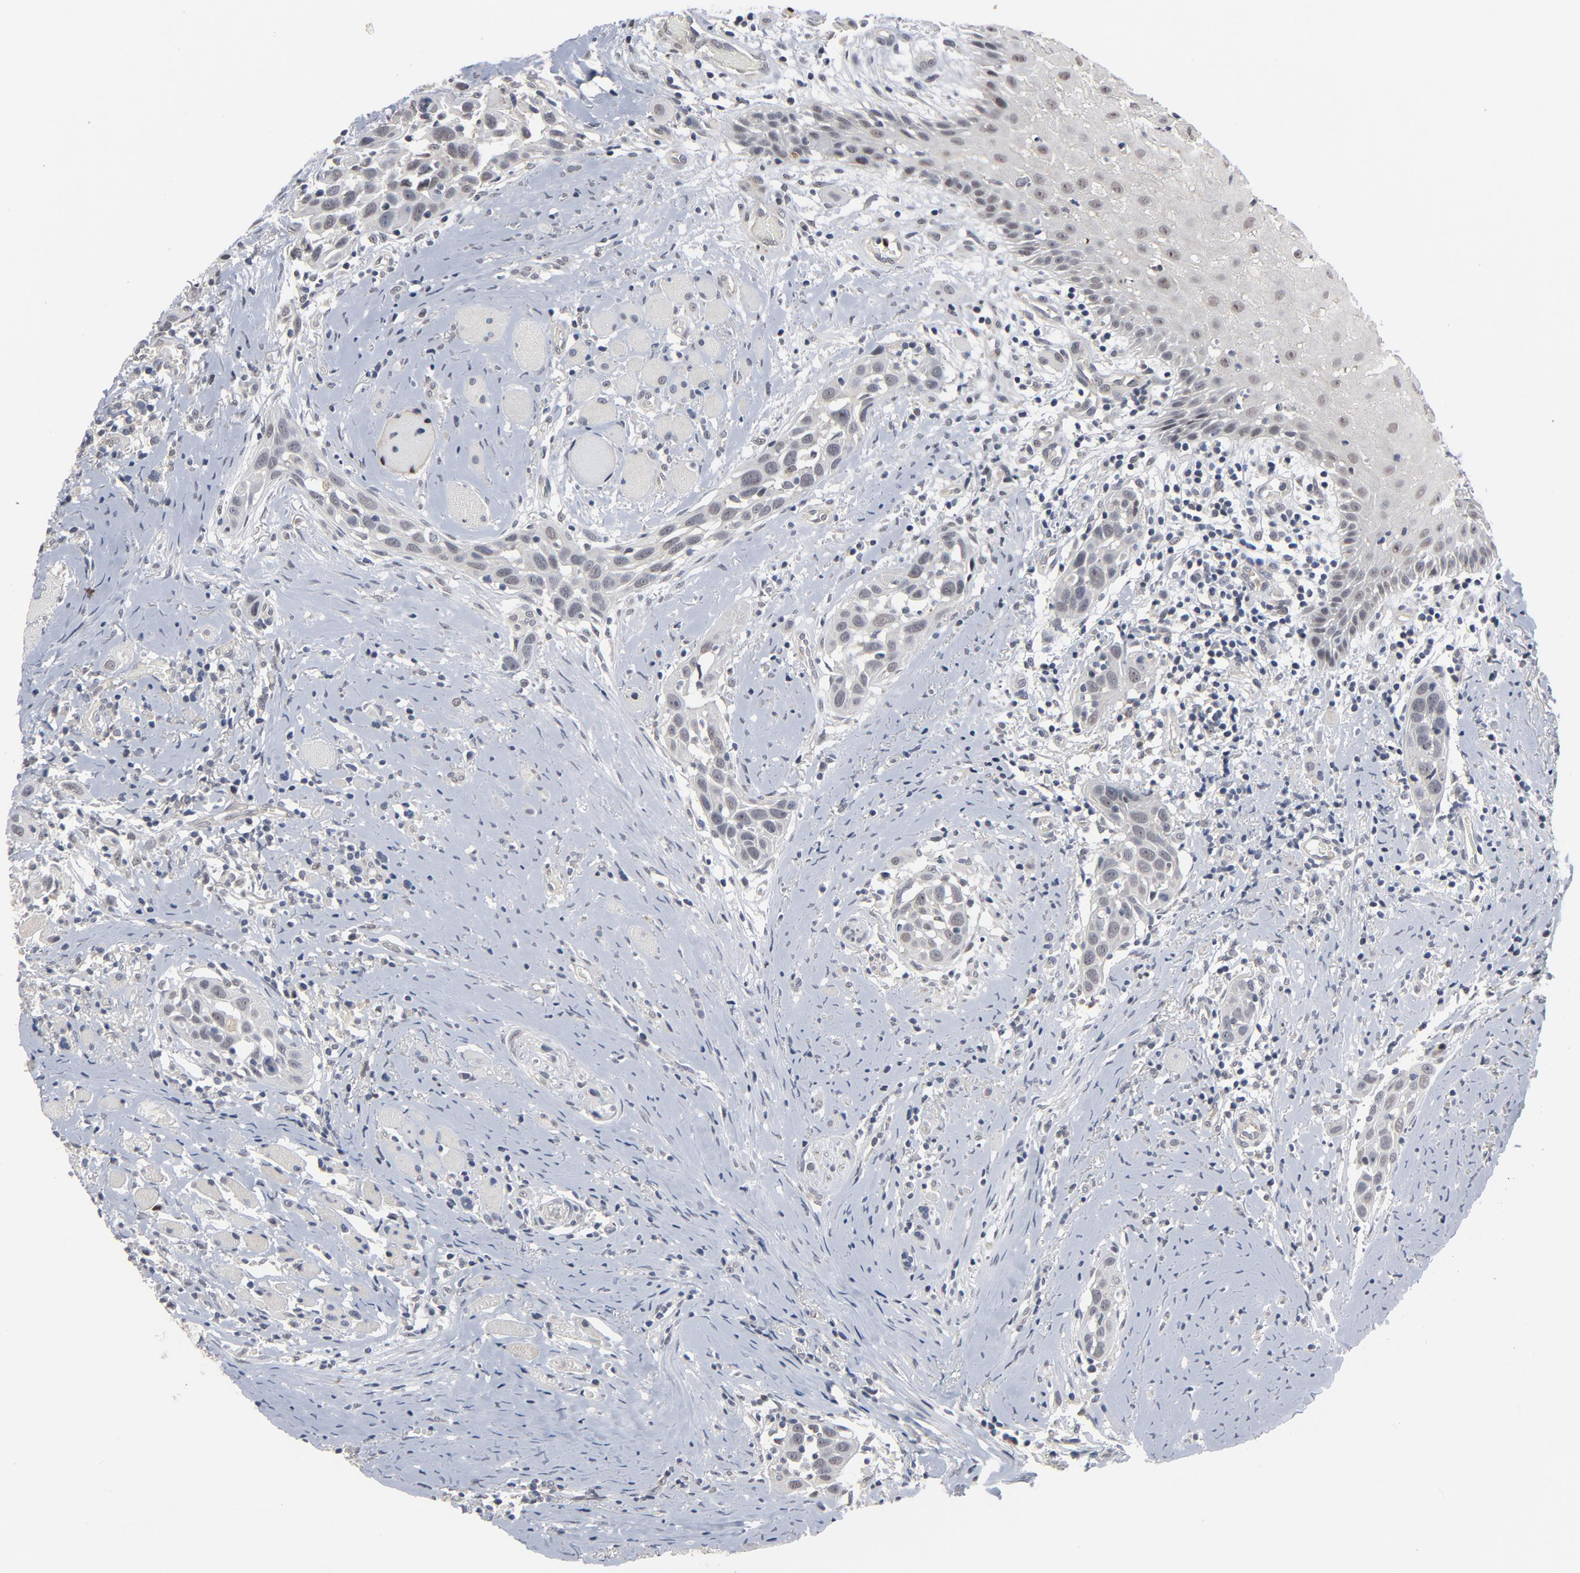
{"staining": {"intensity": "weak", "quantity": "<25%", "location": "nuclear"}, "tissue": "head and neck cancer", "cell_type": "Tumor cells", "image_type": "cancer", "snomed": [{"axis": "morphology", "description": "Squamous cell carcinoma, NOS"}, {"axis": "topography", "description": "Oral tissue"}, {"axis": "topography", "description": "Head-Neck"}], "caption": "This is an IHC image of head and neck cancer (squamous cell carcinoma). There is no expression in tumor cells.", "gene": "RTL5", "patient": {"sex": "female", "age": 50}}